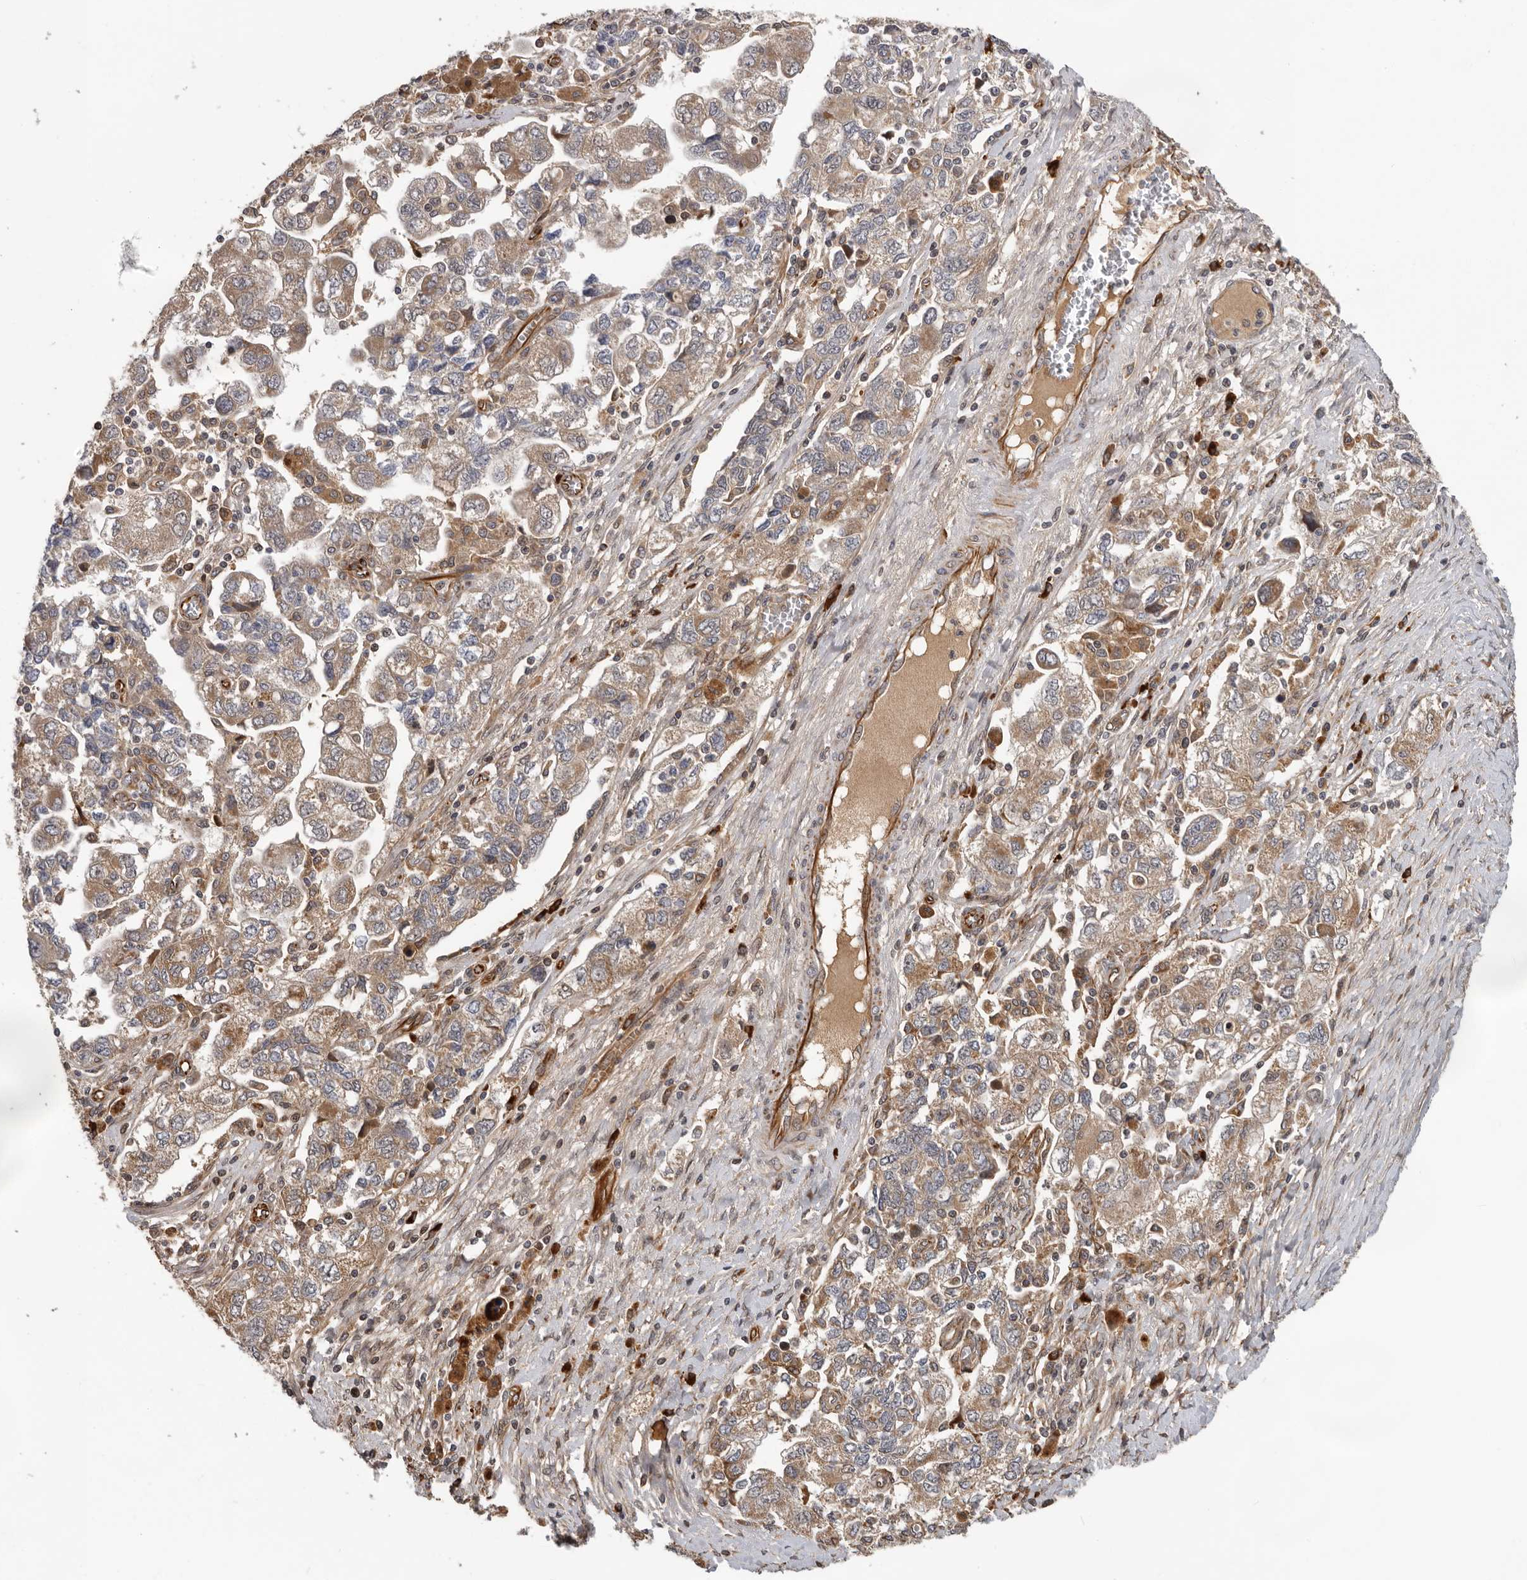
{"staining": {"intensity": "moderate", "quantity": ">75%", "location": "cytoplasmic/membranous"}, "tissue": "ovarian cancer", "cell_type": "Tumor cells", "image_type": "cancer", "snomed": [{"axis": "morphology", "description": "Carcinoma, NOS"}, {"axis": "morphology", "description": "Cystadenocarcinoma, serous, NOS"}, {"axis": "topography", "description": "Ovary"}], "caption": "This histopathology image demonstrates ovarian serous cystadenocarcinoma stained with IHC to label a protein in brown. The cytoplasmic/membranous of tumor cells show moderate positivity for the protein. Nuclei are counter-stained blue.", "gene": "RNF157", "patient": {"sex": "female", "age": 69}}